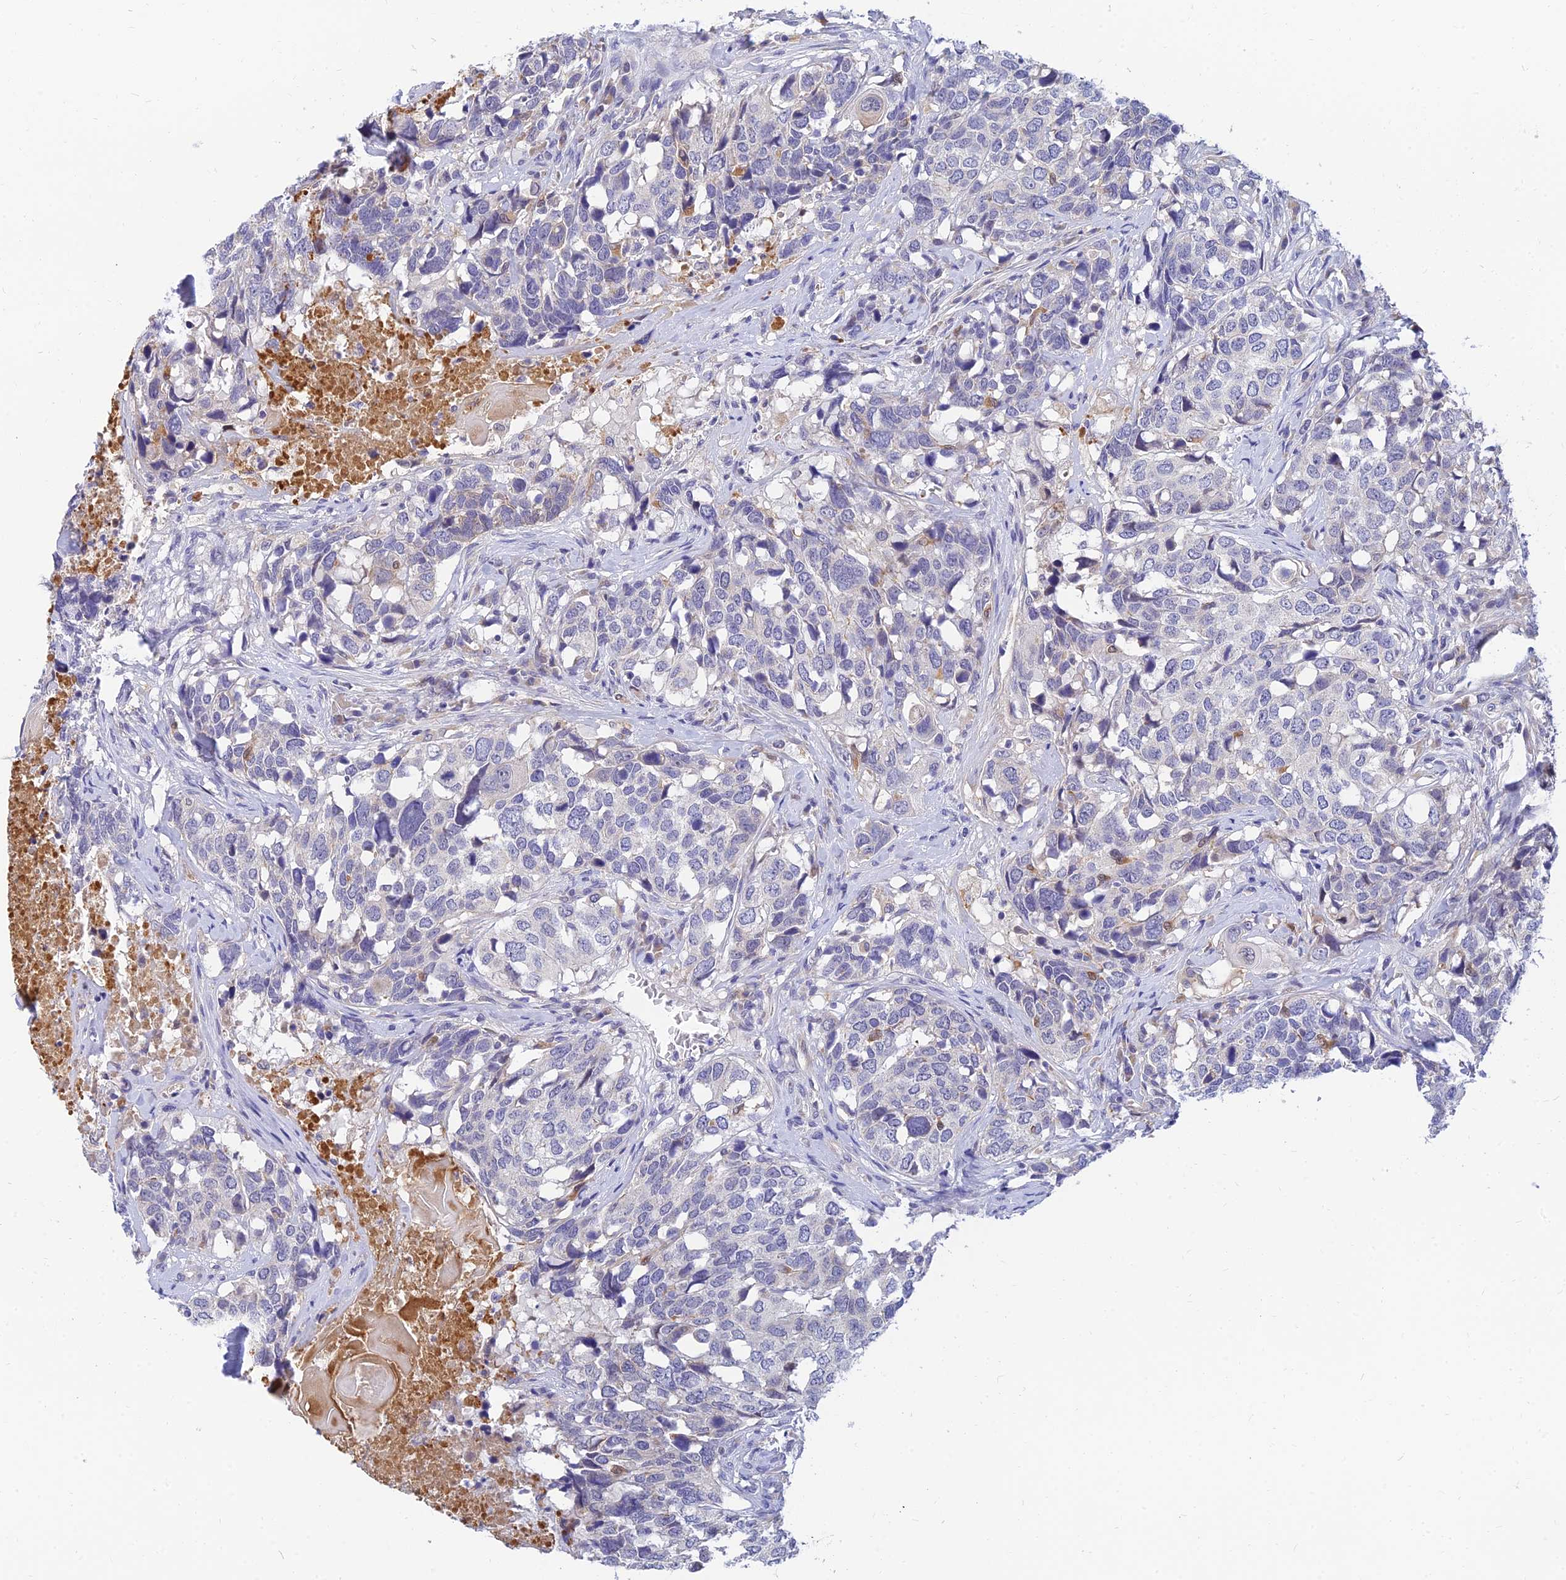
{"staining": {"intensity": "negative", "quantity": "none", "location": "none"}, "tissue": "head and neck cancer", "cell_type": "Tumor cells", "image_type": "cancer", "snomed": [{"axis": "morphology", "description": "Squamous cell carcinoma, NOS"}, {"axis": "topography", "description": "Head-Neck"}], "caption": "Immunohistochemistry of head and neck cancer (squamous cell carcinoma) reveals no expression in tumor cells.", "gene": "ANKS4B", "patient": {"sex": "male", "age": 66}}